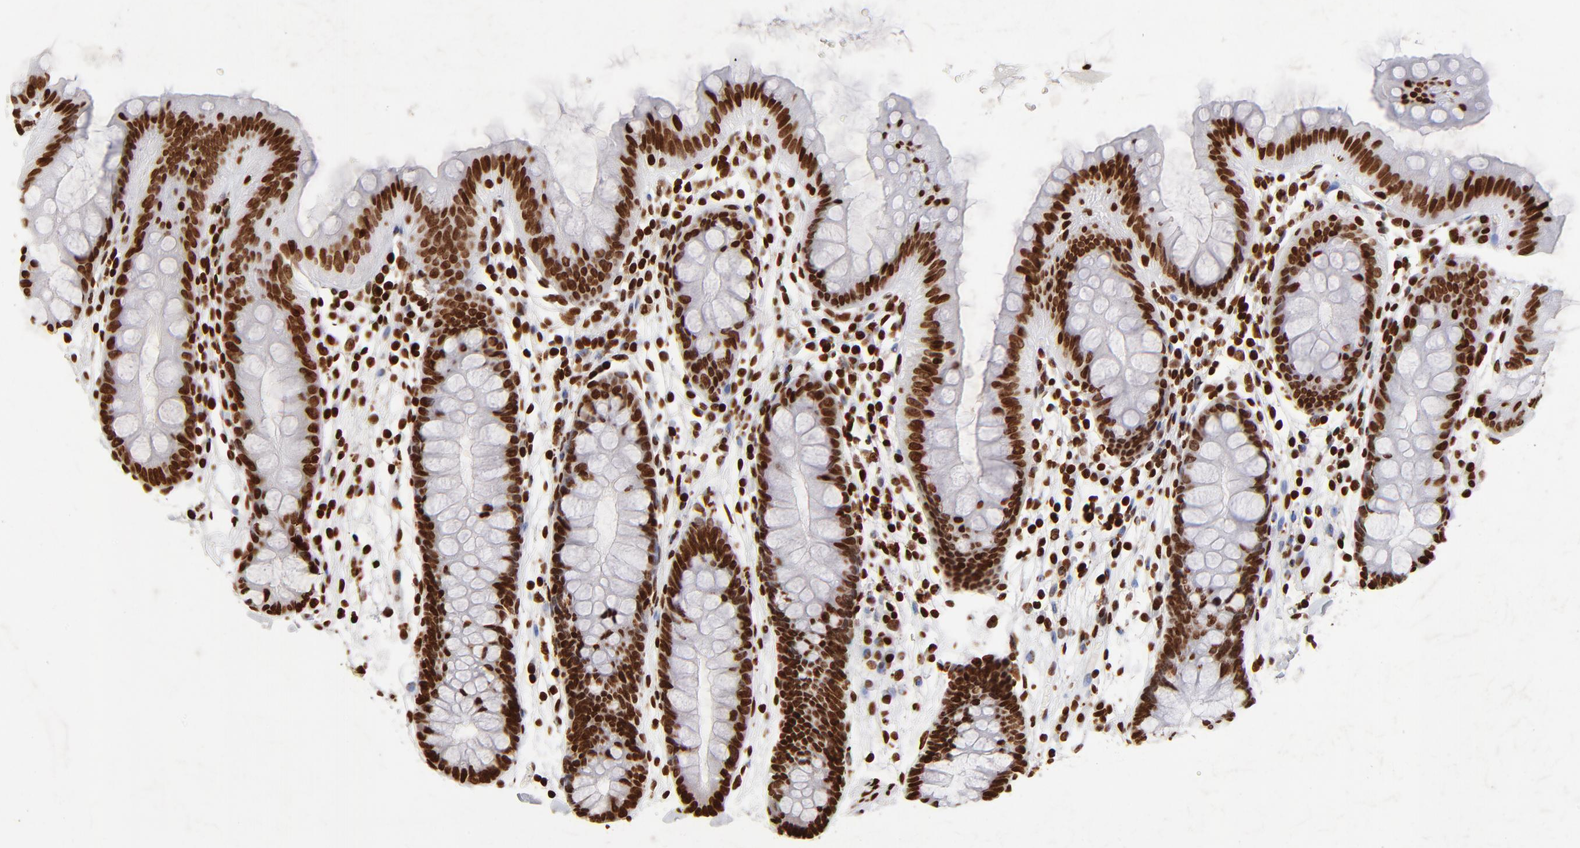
{"staining": {"intensity": "strong", "quantity": "25%-75%", "location": "nuclear"}, "tissue": "colon", "cell_type": "Endothelial cells", "image_type": "normal", "snomed": [{"axis": "morphology", "description": "Normal tissue, NOS"}, {"axis": "topography", "description": "Smooth muscle"}, {"axis": "topography", "description": "Colon"}], "caption": "Immunohistochemistry (IHC) photomicrograph of normal colon: human colon stained using IHC demonstrates high levels of strong protein expression localized specifically in the nuclear of endothelial cells, appearing as a nuclear brown color.", "gene": "FBH1", "patient": {"sex": "male", "age": 67}}